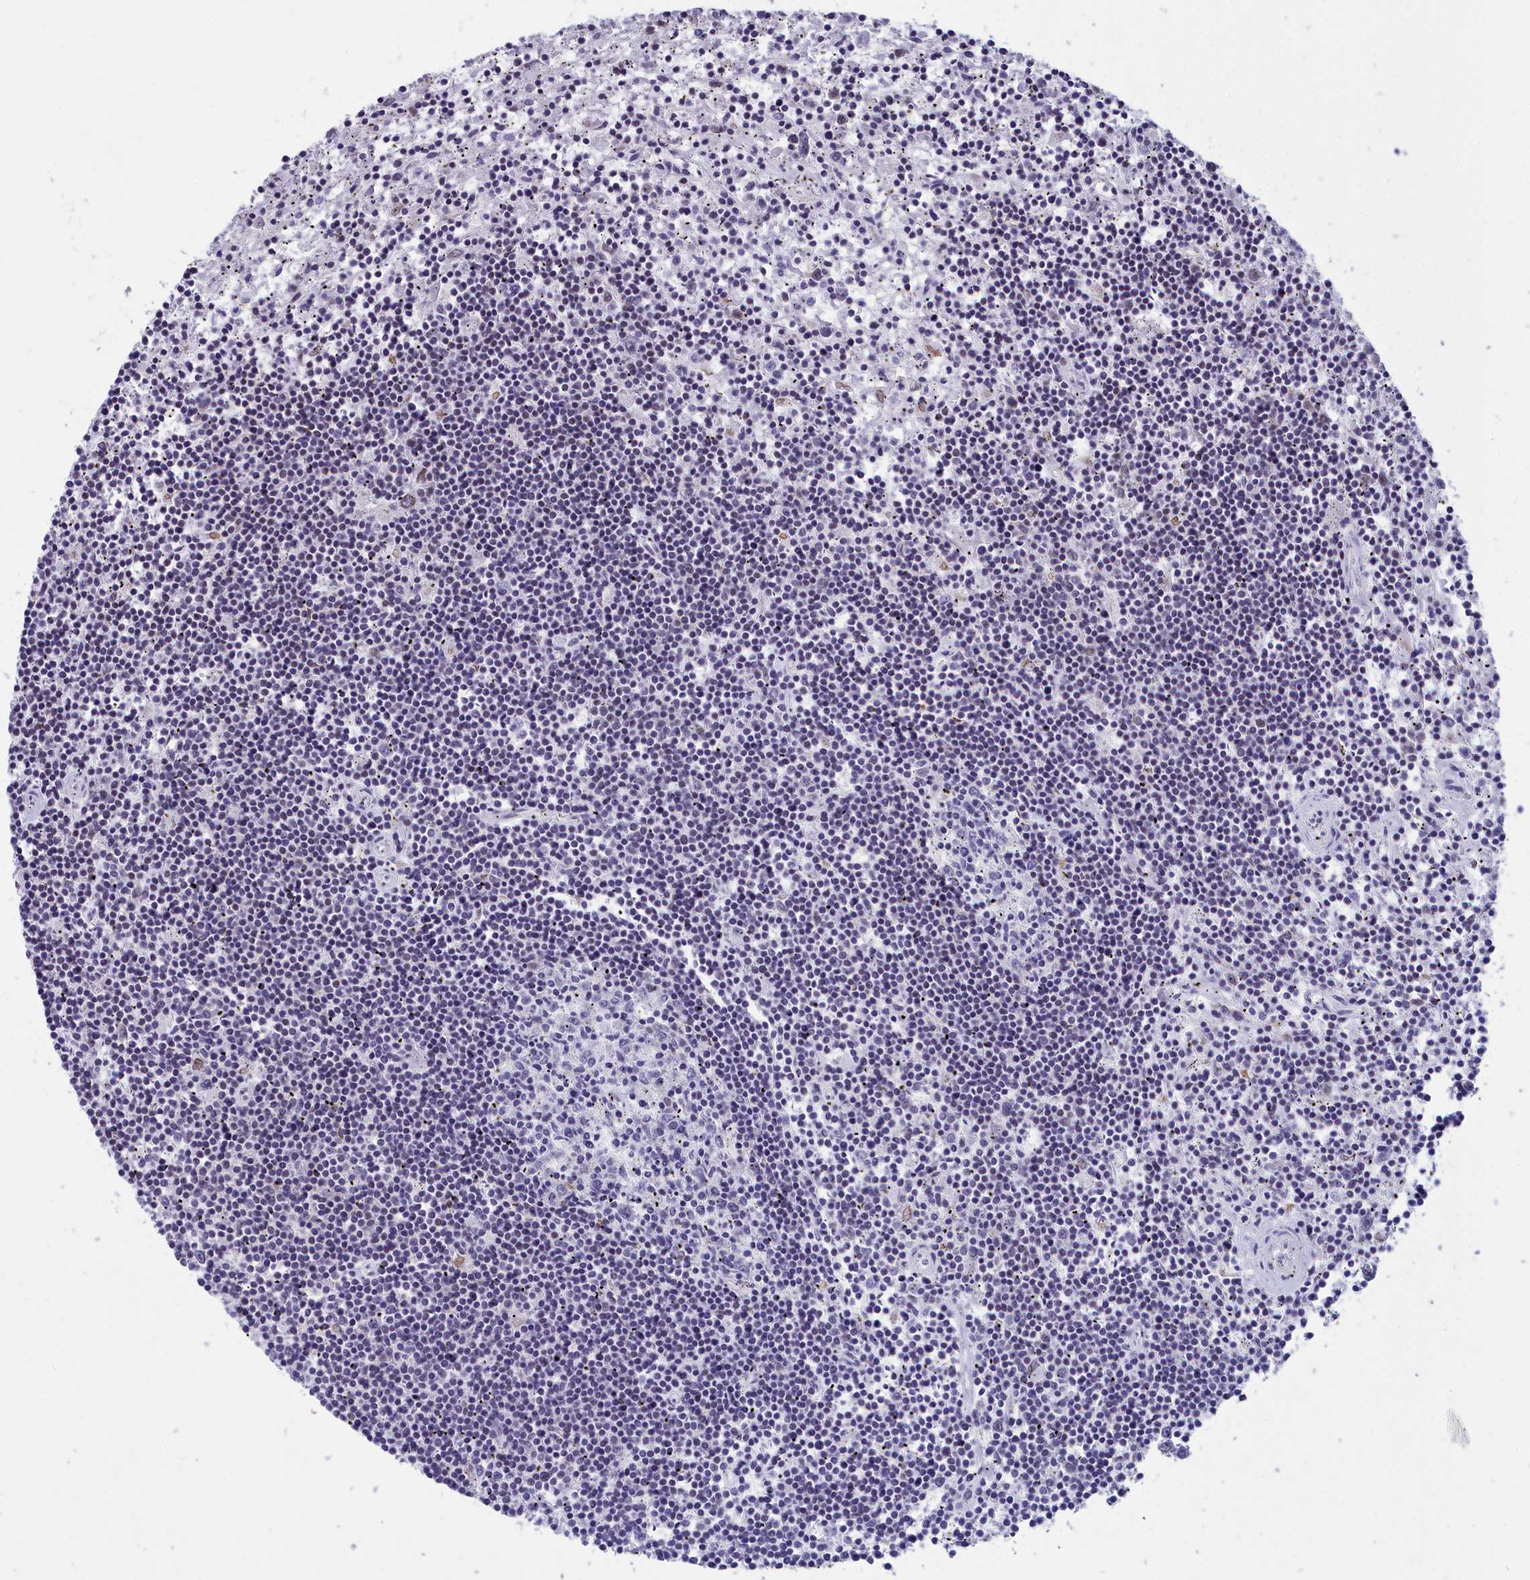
{"staining": {"intensity": "negative", "quantity": "none", "location": "none"}, "tissue": "lymphoma", "cell_type": "Tumor cells", "image_type": "cancer", "snomed": [{"axis": "morphology", "description": "Malignant lymphoma, non-Hodgkin's type, Low grade"}, {"axis": "topography", "description": "Spleen"}], "caption": "Micrograph shows no significant protein positivity in tumor cells of low-grade malignant lymphoma, non-Hodgkin's type.", "gene": "CCDC97", "patient": {"sex": "male", "age": 76}}